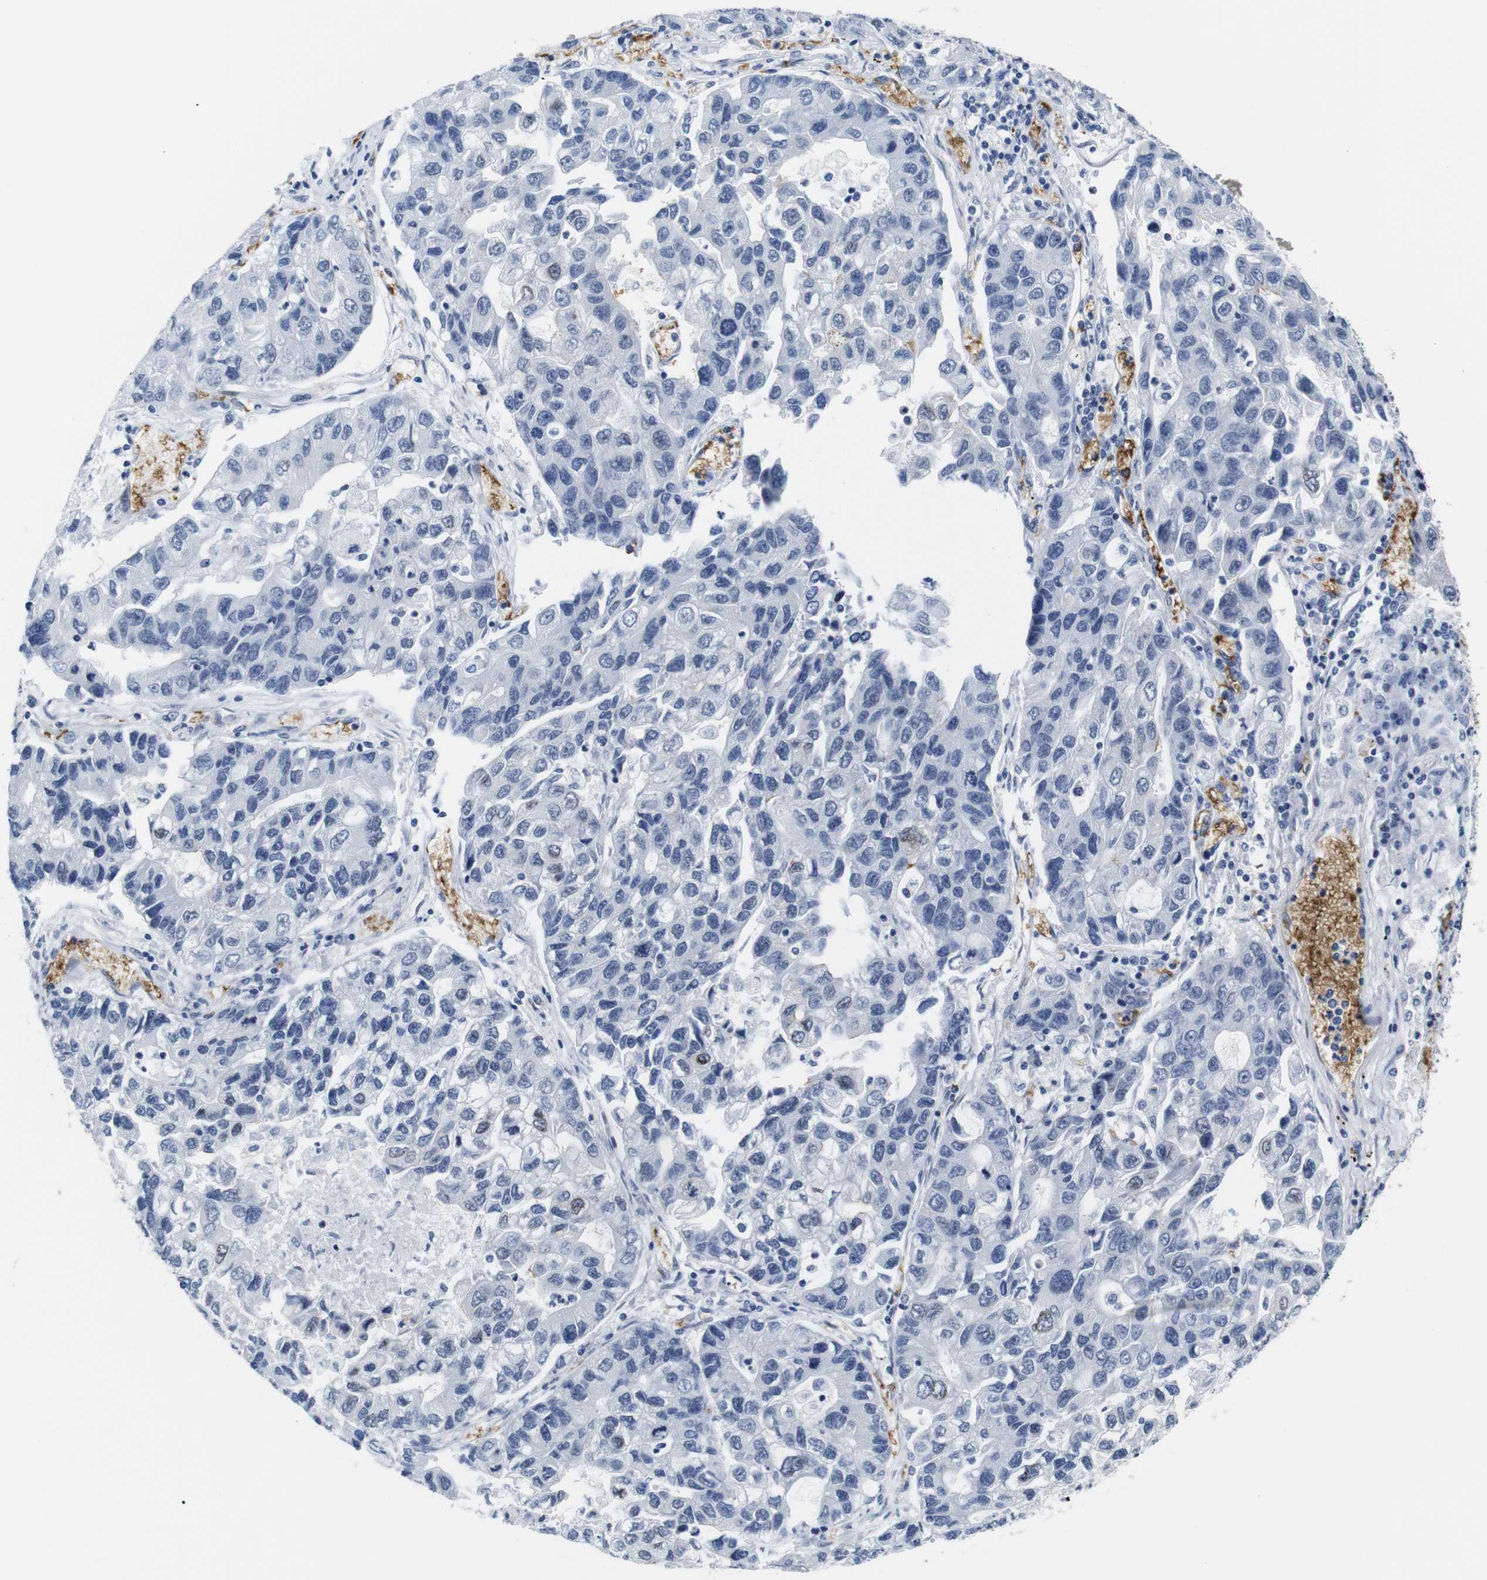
{"staining": {"intensity": "negative", "quantity": "none", "location": "none"}, "tissue": "lung cancer", "cell_type": "Tumor cells", "image_type": "cancer", "snomed": [{"axis": "morphology", "description": "Adenocarcinoma, NOS"}, {"axis": "topography", "description": "Lung"}], "caption": "Lung cancer (adenocarcinoma) stained for a protein using immunohistochemistry demonstrates no staining tumor cells.", "gene": "SOCS3", "patient": {"sex": "female", "age": 51}}